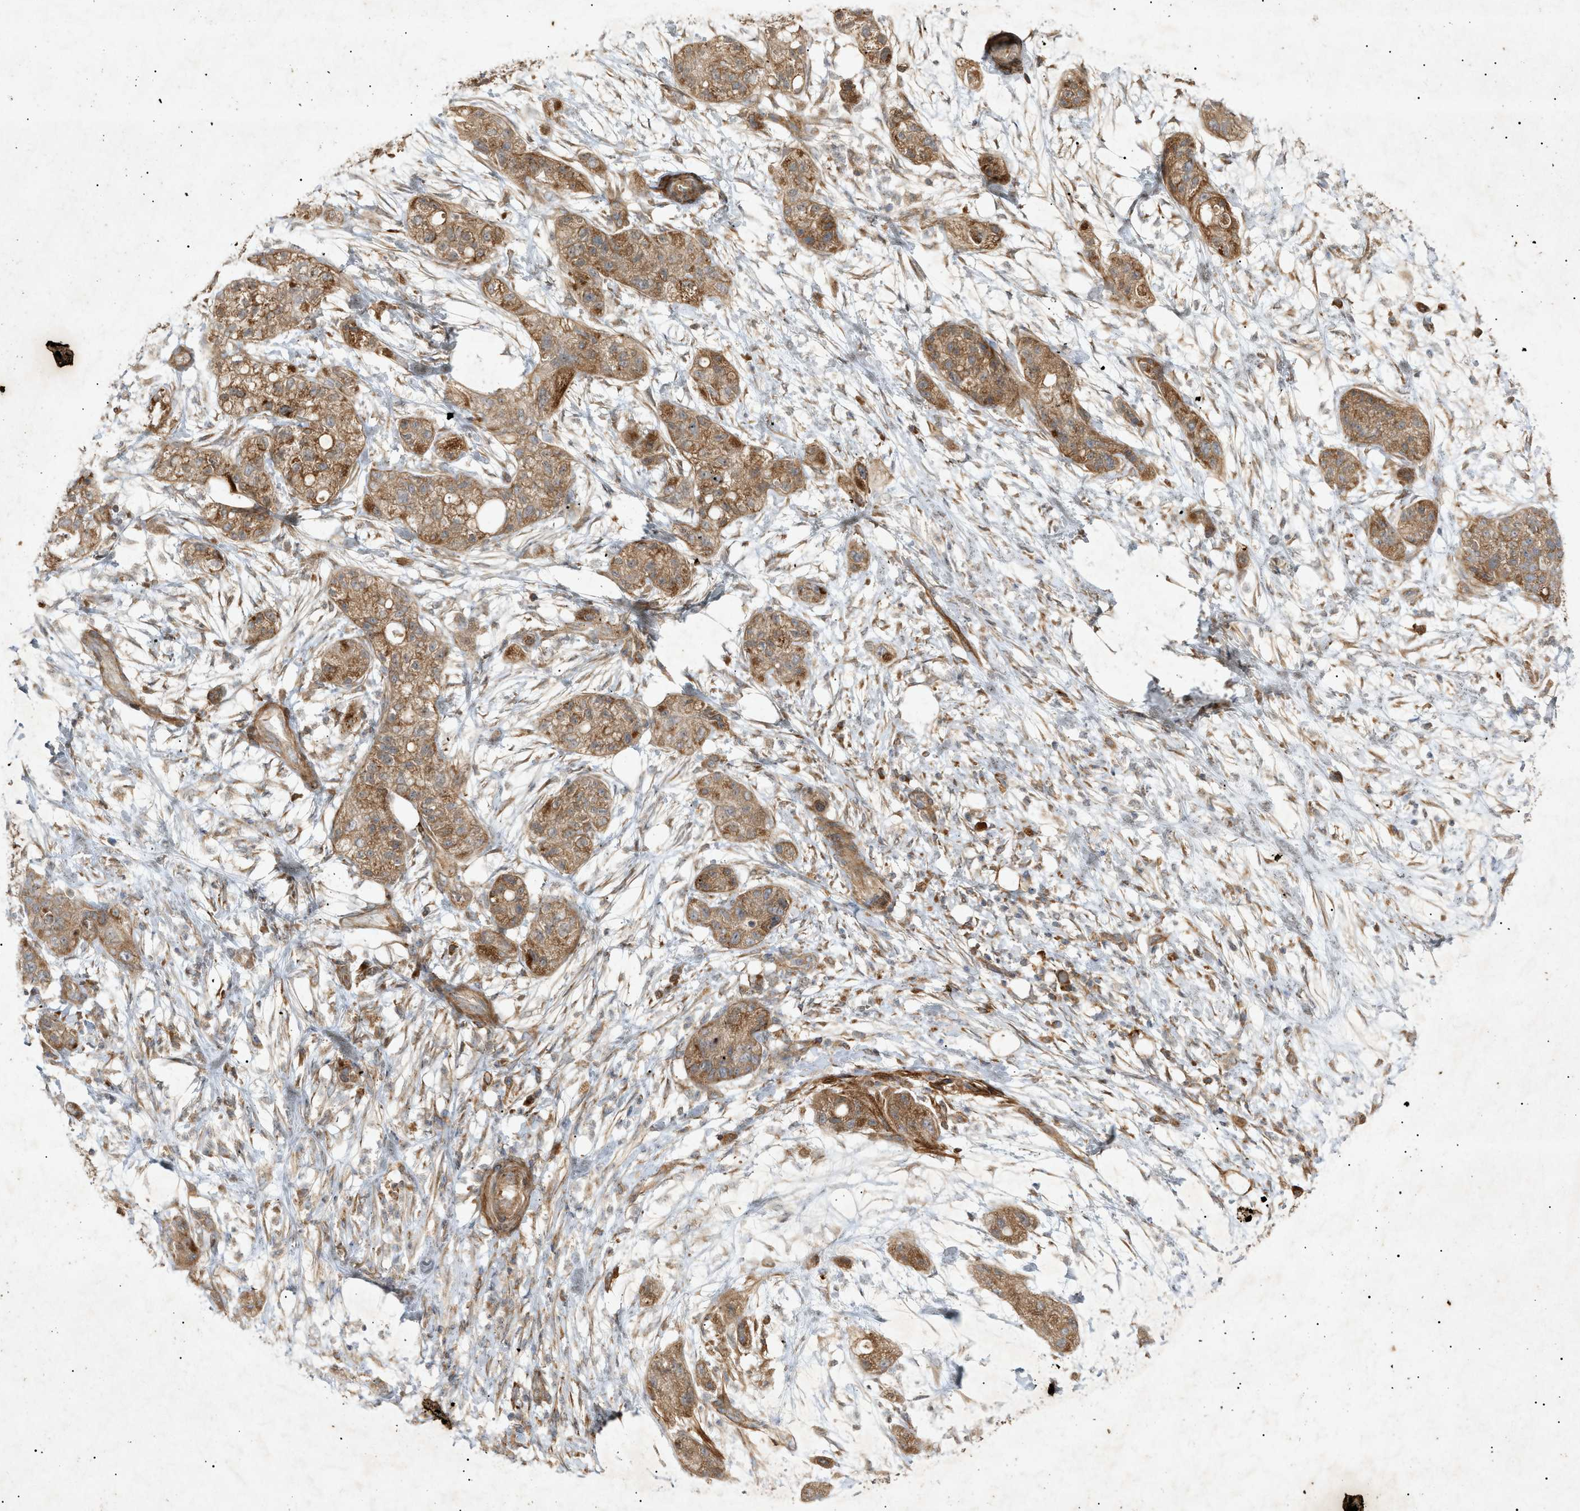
{"staining": {"intensity": "moderate", "quantity": ">75%", "location": "cytoplasmic/membranous"}, "tissue": "pancreatic cancer", "cell_type": "Tumor cells", "image_type": "cancer", "snomed": [{"axis": "morphology", "description": "Adenocarcinoma, NOS"}, {"axis": "topography", "description": "Pancreas"}], "caption": "High-magnification brightfield microscopy of pancreatic cancer (adenocarcinoma) stained with DAB (3,3'-diaminobenzidine) (brown) and counterstained with hematoxylin (blue). tumor cells exhibit moderate cytoplasmic/membranous staining is identified in approximately>75% of cells.", "gene": "MTCH1", "patient": {"sex": "female", "age": 78}}